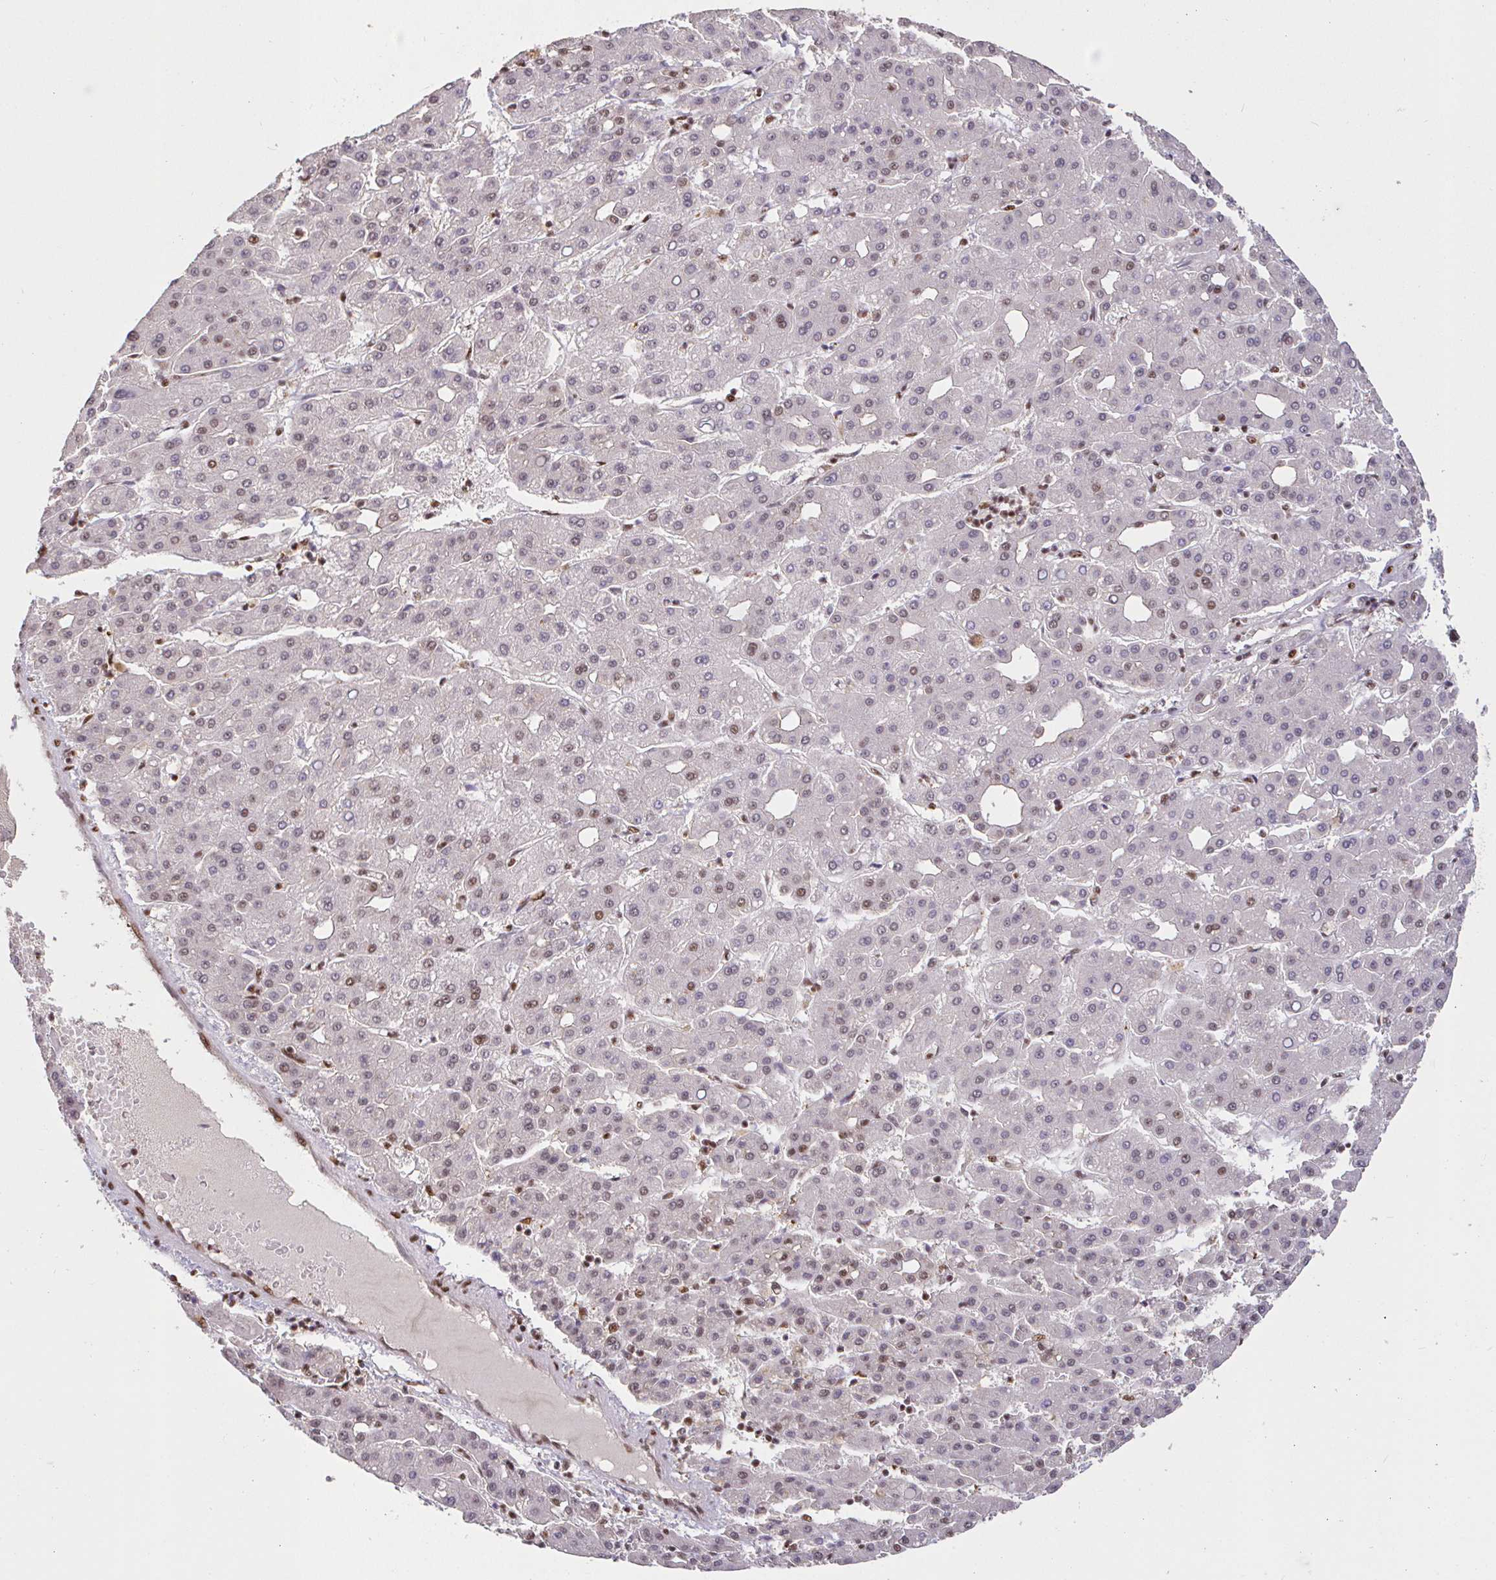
{"staining": {"intensity": "weak", "quantity": "<25%", "location": "nuclear"}, "tissue": "liver cancer", "cell_type": "Tumor cells", "image_type": "cancer", "snomed": [{"axis": "morphology", "description": "Carcinoma, Hepatocellular, NOS"}, {"axis": "topography", "description": "Liver"}], "caption": "Protein analysis of liver cancer shows no significant staining in tumor cells.", "gene": "SP3", "patient": {"sex": "male", "age": 65}}